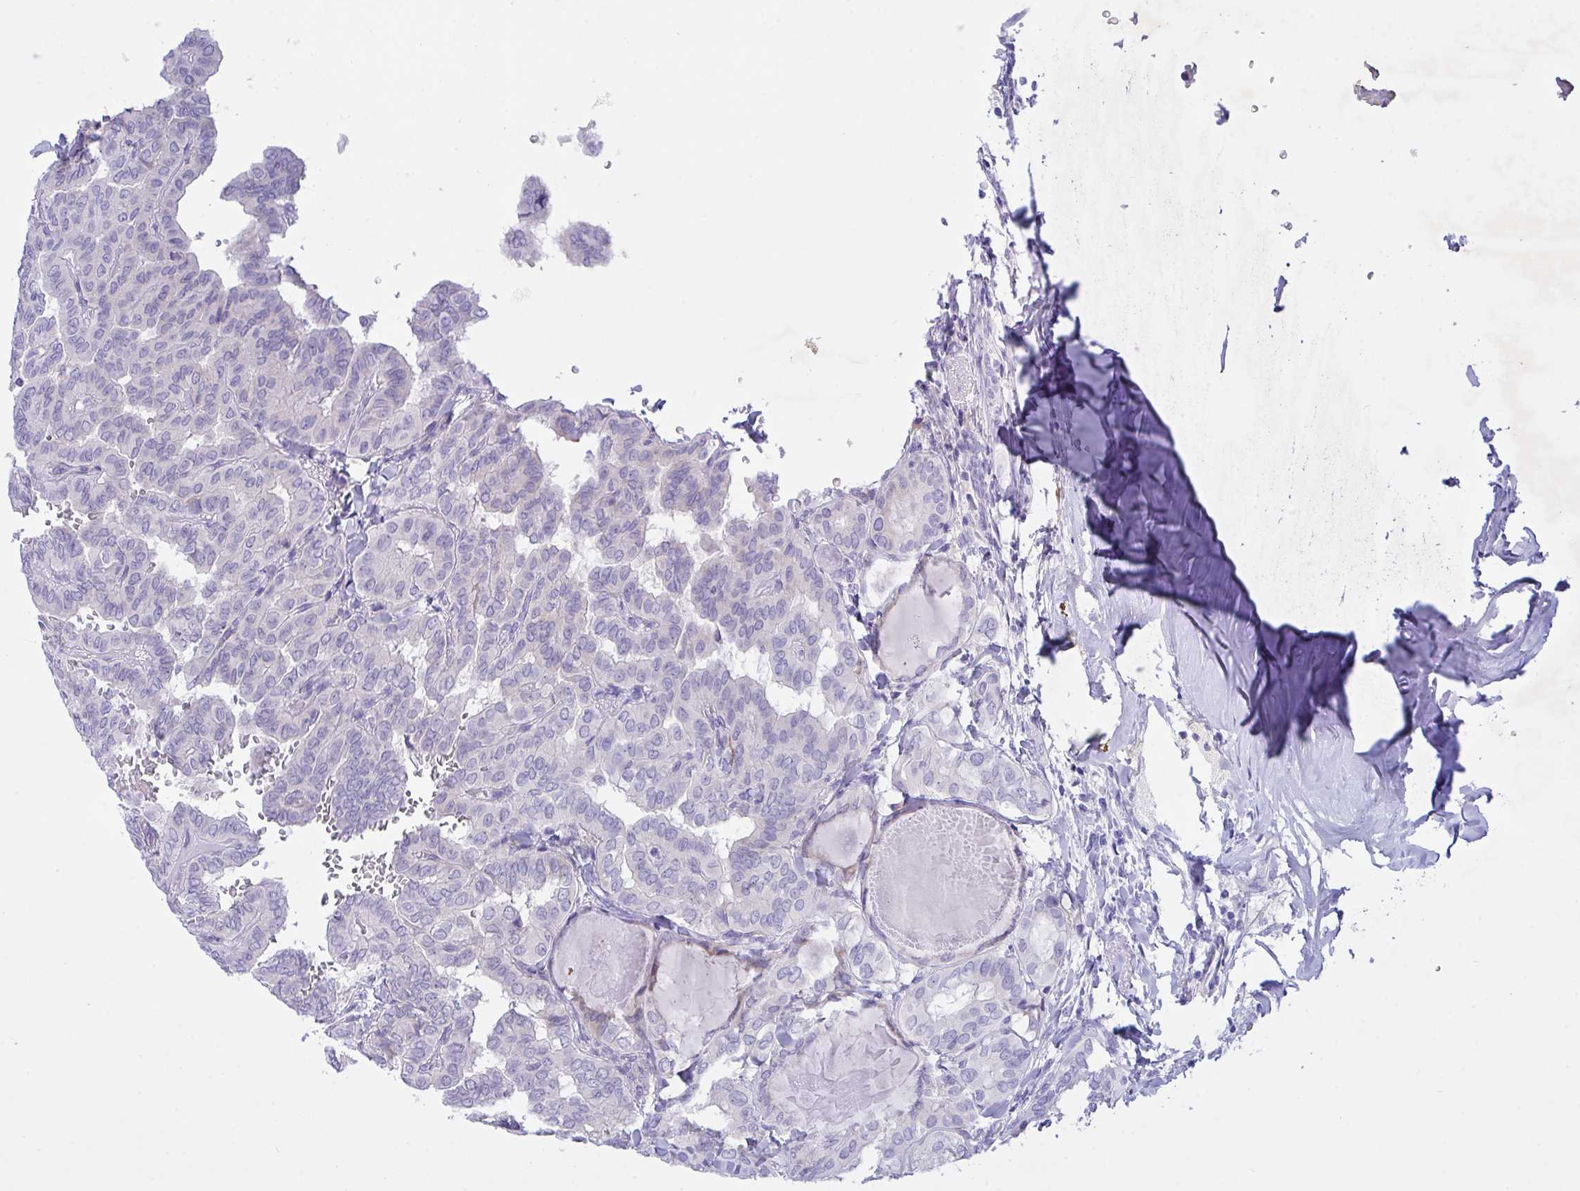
{"staining": {"intensity": "negative", "quantity": "none", "location": "none"}, "tissue": "thyroid cancer", "cell_type": "Tumor cells", "image_type": "cancer", "snomed": [{"axis": "morphology", "description": "Papillary adenocarcinoma, NOS"}, {"axis": "topography", "description": "Thyroid gland"}], "caption": "Immunohistochemical staining of human thyroid cancer (papillary adenocarcinoma) demonstrates no significant expression in tumor cells. (Brightfield microscopy of DAB (3,3'-diaminobenzidine) IHC at high magnification).", "gene": "FAM86B1", "patient": {"sex": "female", "age": 46}}